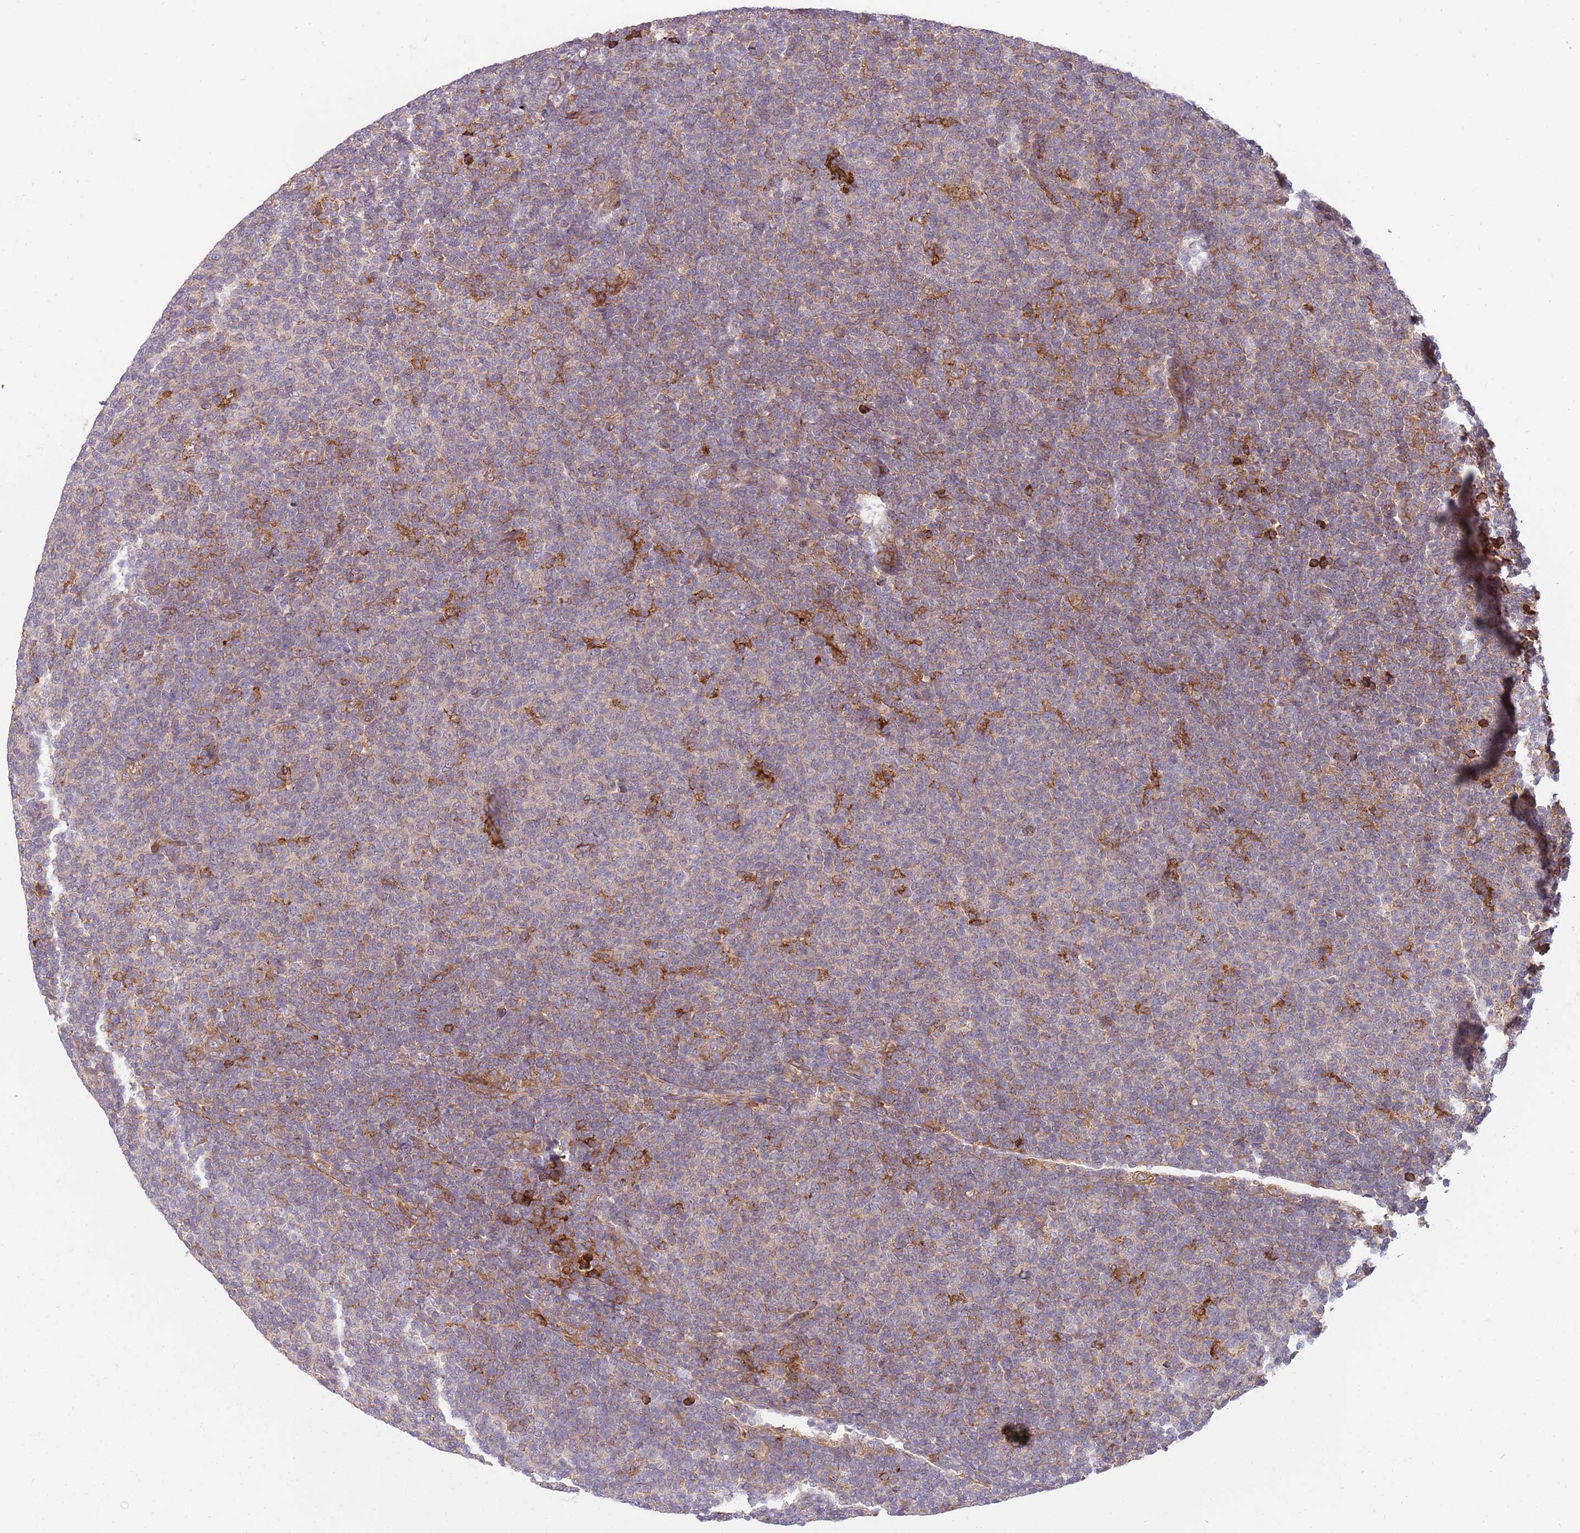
{"staining": {"intensity": "negative", "quantity": "none", "location": "none"}, "tissue": "lymphoma", "cell_type": "Tumor cells", "image_type": "cancer", "snomed": [{"axis": "morphology", "description": "Malignant lymphoma, non-Hodgkin's type, Low grade"}, {"axis": "topography", "description": "Lymph node"}], "caption": "A histopathology image of lymphoma stained for a protein demonstrates no brown staining in tumor cells.", "gene": "BTBD7", "patient": {"sex": "male", "age": 66}}